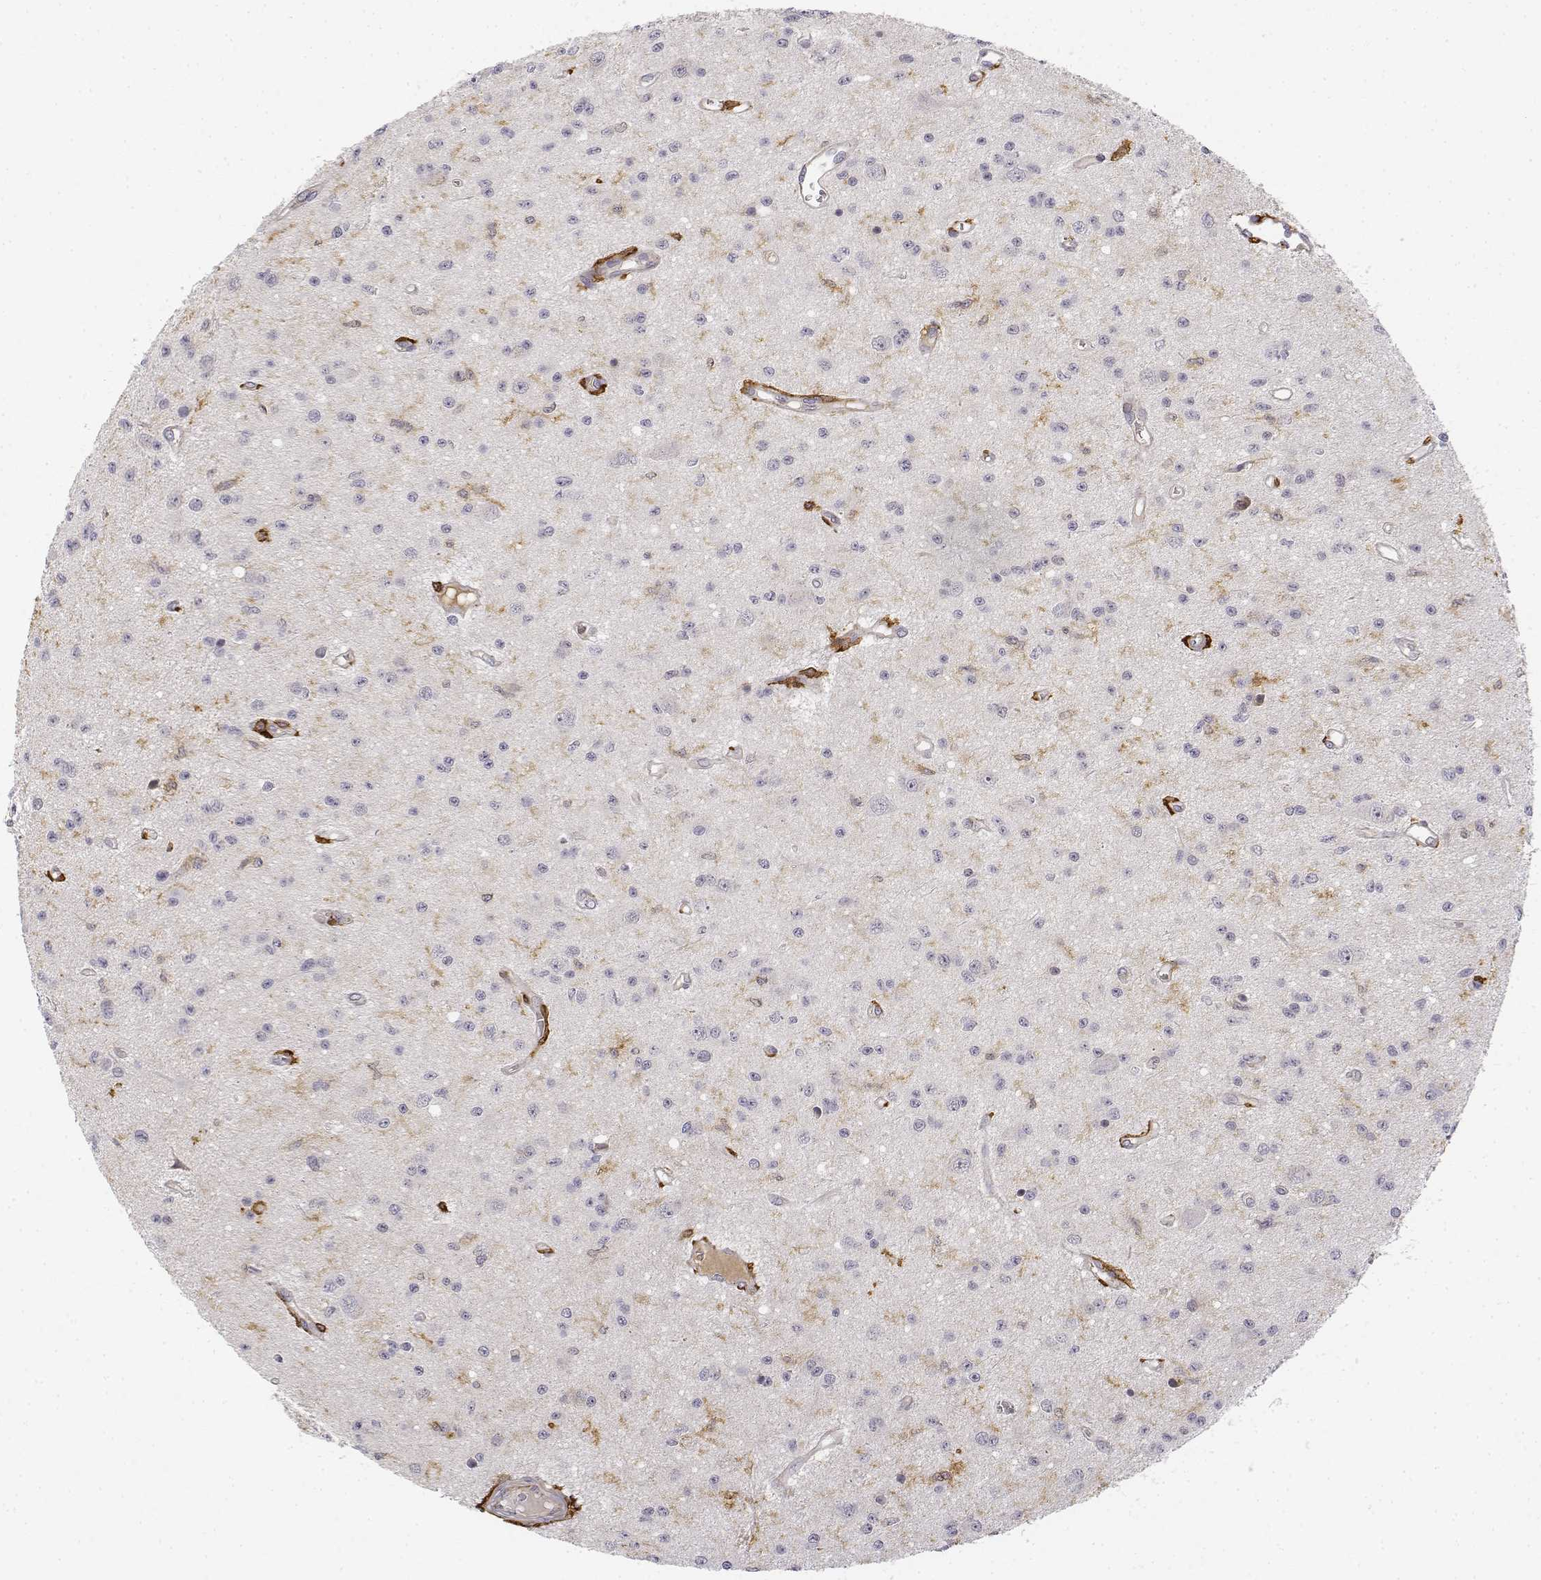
{"staining": {"intensity": "negative", "quantity": "none", "location": "none"}, "tissue": "glioma", "cell_type": "Tumor cells", "image_type": "cancer", "snomed": [{"axis": "morphology", "description": "Glioma, malignant, Low grade"}, {"axis": "topography", "description": "Brain"}], "caption": "This is an IHC micrograph of malignant glioma (low-grade). There is no positivity in tumor cells.", "gene": "CD14", "patient": {"sex": "female", "age": 45}}